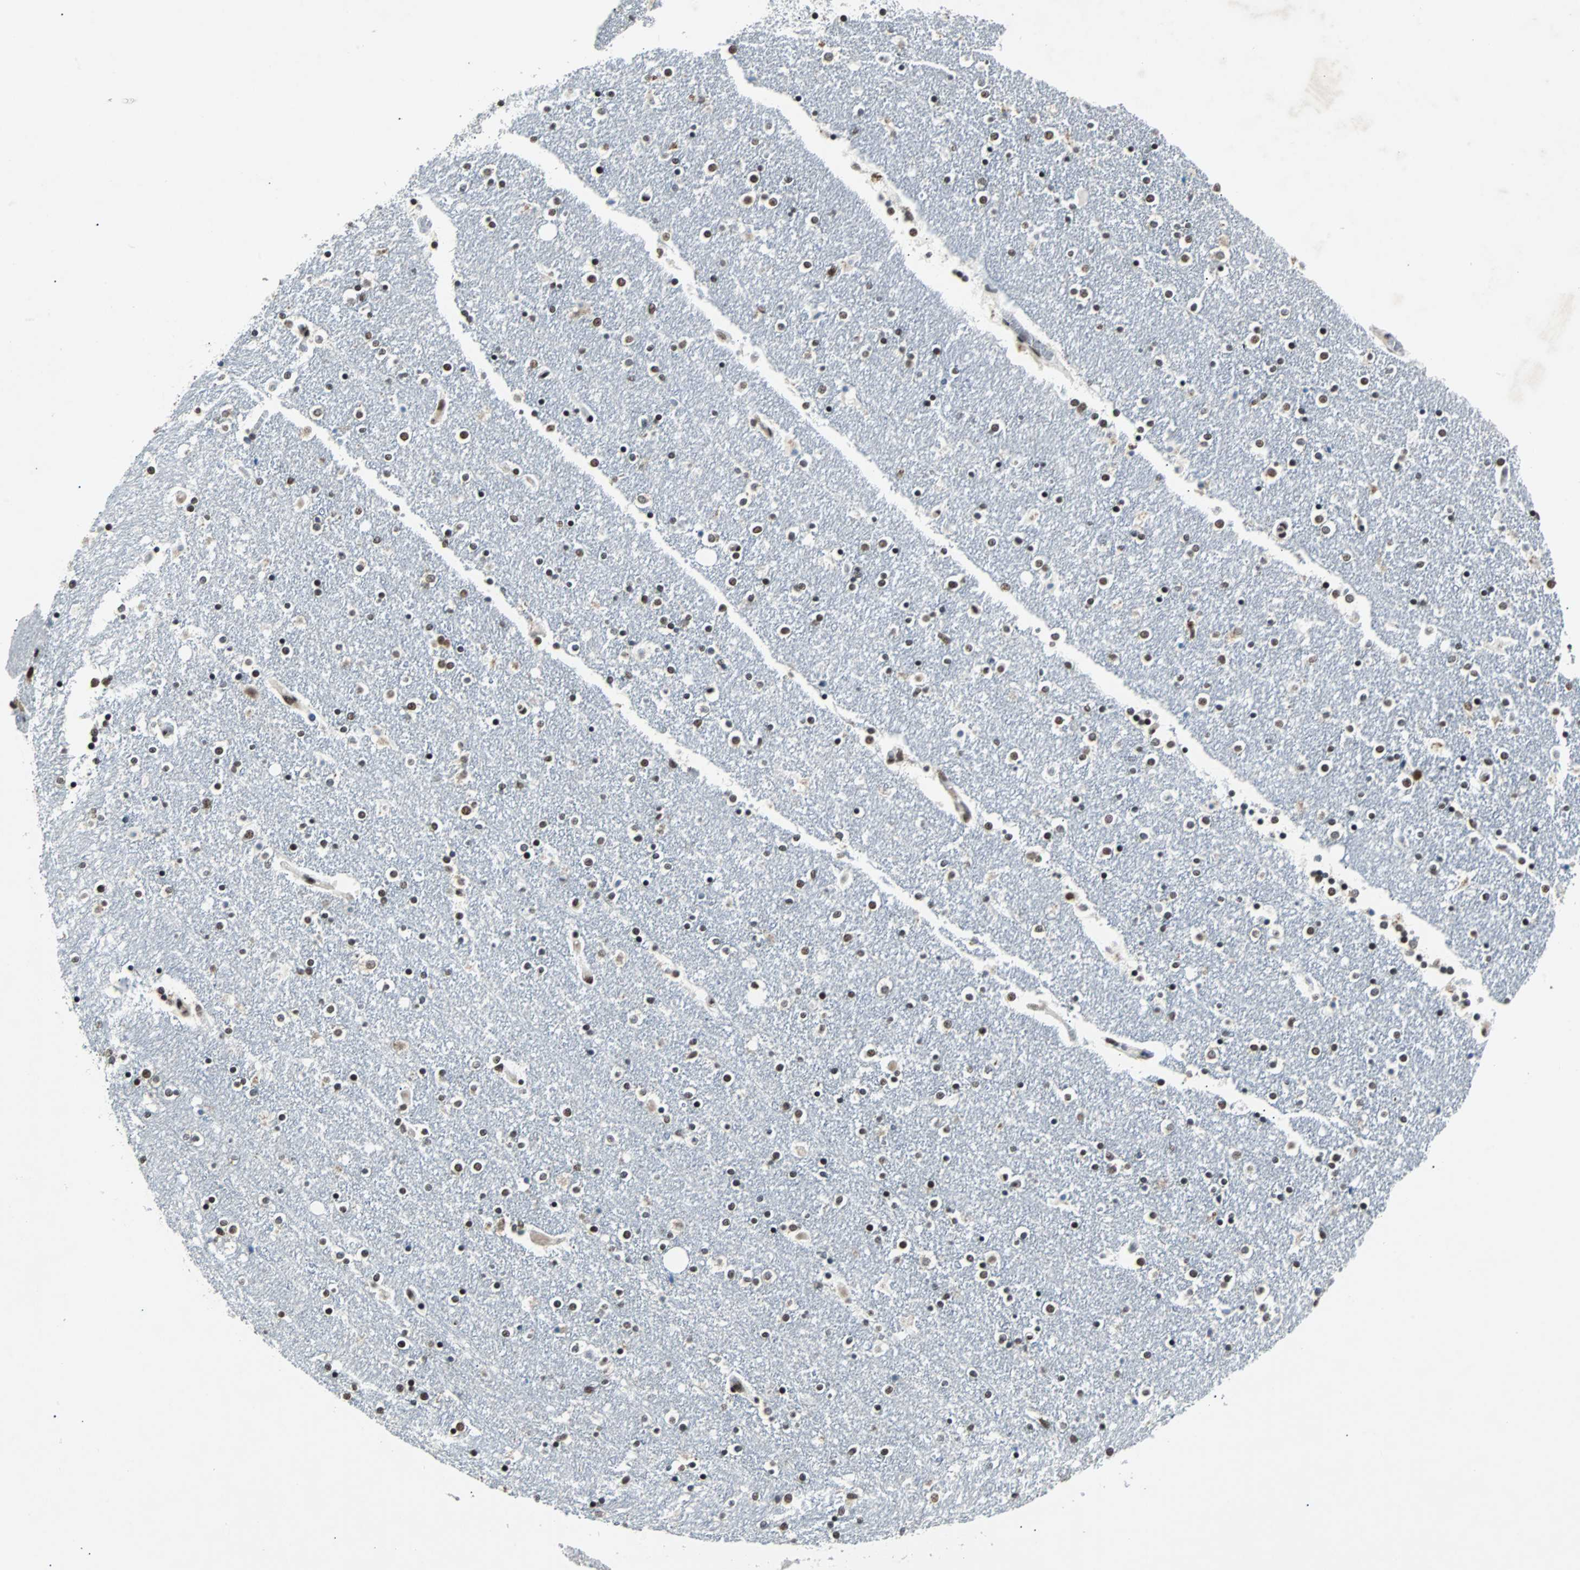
{"staining": {"intensity": "strong", "quantity": "25%-75%", "location": "nuclear"}, "tissue": "caudate", "cell_type": "Glial cells", "image_type": "normal", "snomed": [{"axis": "morphology", "description": "Normal tissue, NOS"}, {"axis": "topography", "description": "Lateral ventricle wall"}], "caption": "Protein expression analysis of unremarkable caudate reveals strong nuclear positivity in about 25%-75% of glial cells.", "gene": "GATAD2A", "patient": {"sex": "female", "age": 54}}